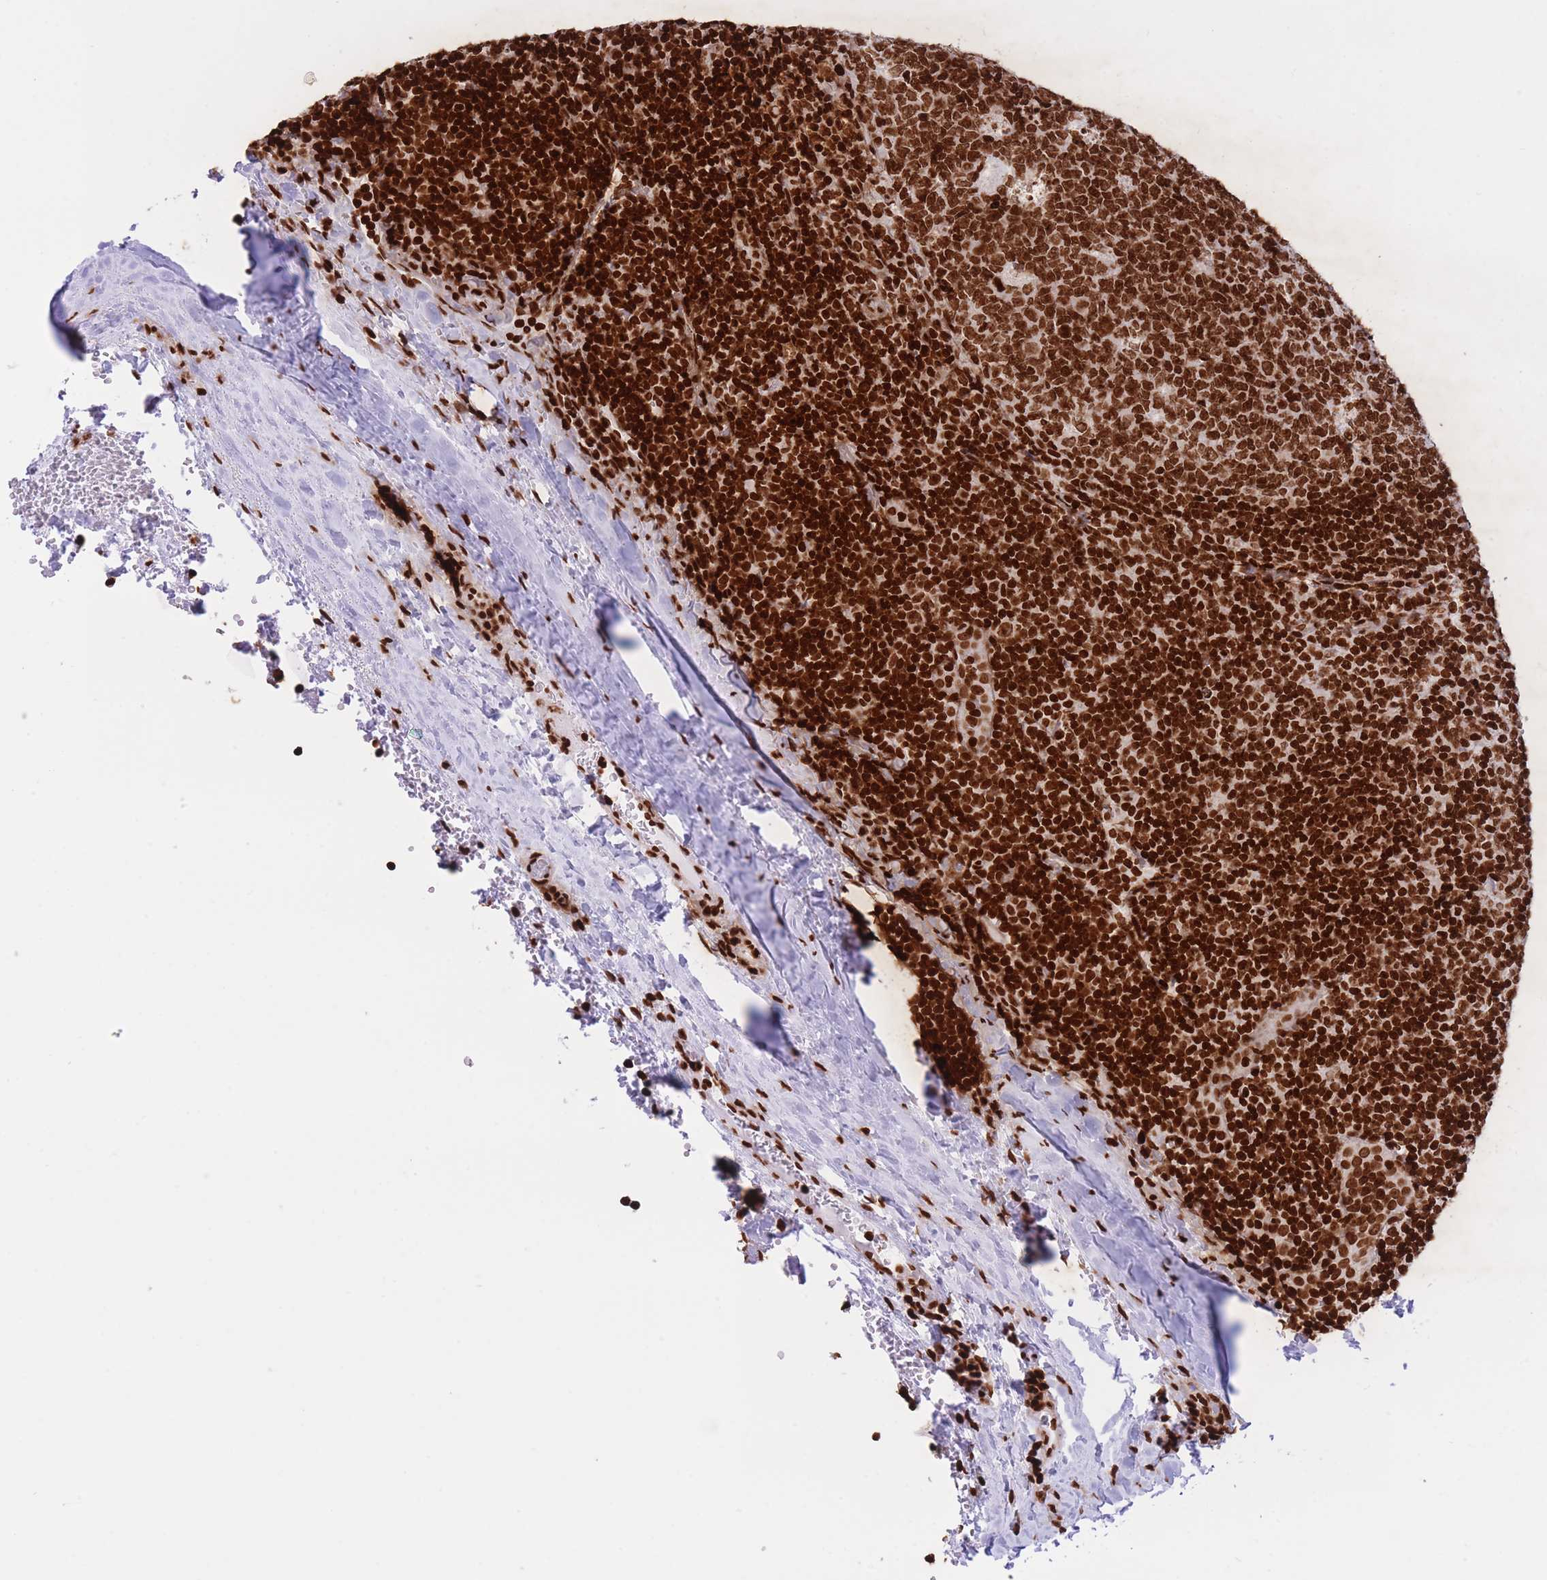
{"staining": {"intensity": "strong", "quantity": ">75%", "location": "nuclear"}, "tissue": "tonsil", "cell_type": "Germinal center cells", "image_type": "normal", "snomed": [{"axis": "morphology", "description": "Normal tissue, NOS"}, {"axis": "topography", "description": "Tonsil"}], "caption": "Brown immunohistochemical staining in normal human tonsil shows strong nuclear staining in about >75% of germinal center cells.", "gene": "H2BC10", "patient": {"sex": "male", "age": 17}}